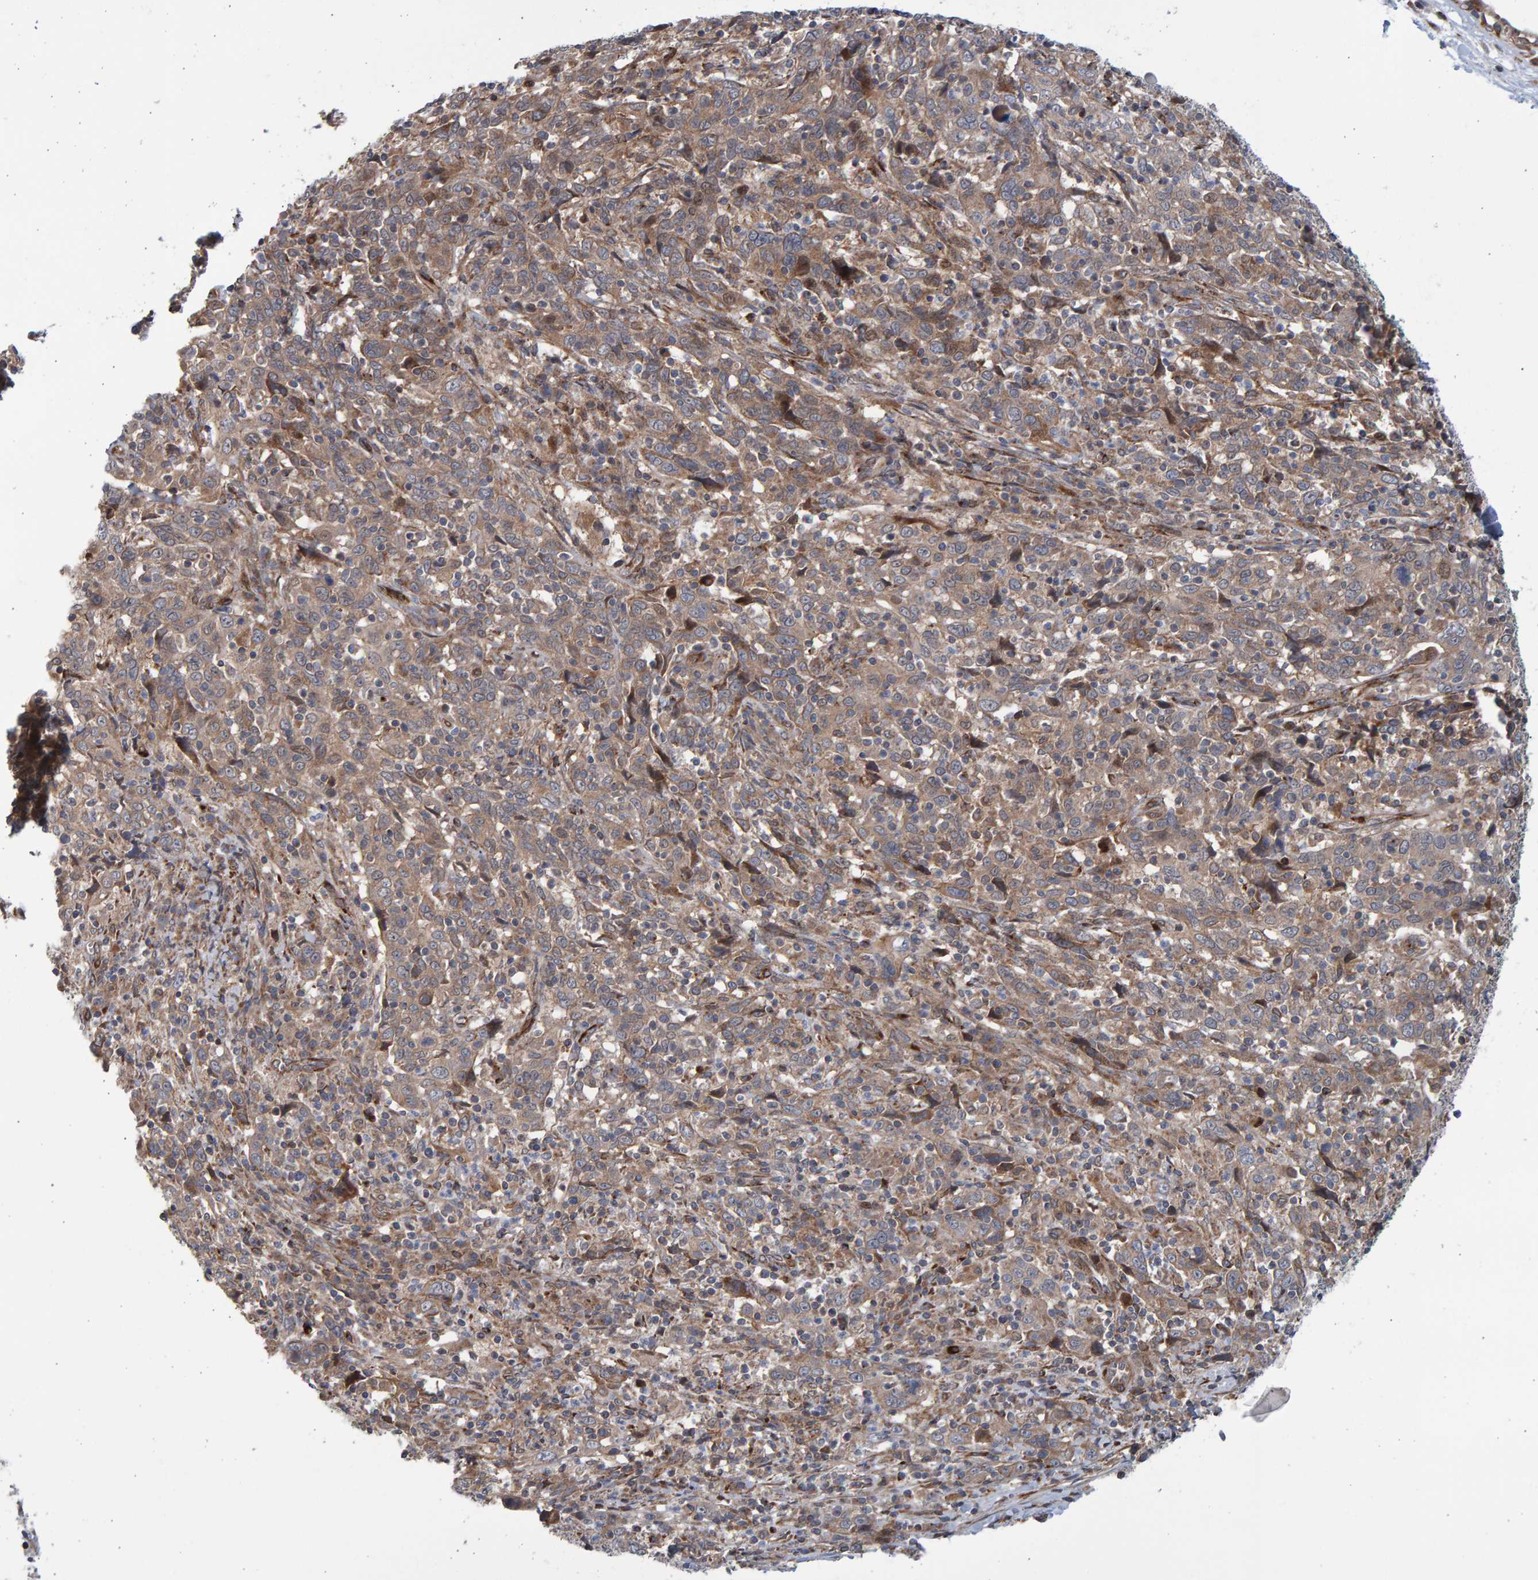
{"staining": {"intensity": "weak", "quantity": ">75%", "location": "cytoplasmic/membranous"}, "tissue": "cervical cancer", "cell_type": "Tumor cells", "image_type": "cancer", "snomed": [{"axis": "morphology", "description": "Squamous cell carcinoma, NOS"}, {"axis": "topography", "description": "Cervix"}], "caption": "Immunohistochemical staining of human squamous cell carcinoma (cervical) displays low levels of weak cytoplasmic/membranous staining in about >75% of tumor cells.", "gene": "LRBA", "patient": {"sex": "female", "age": 46}}